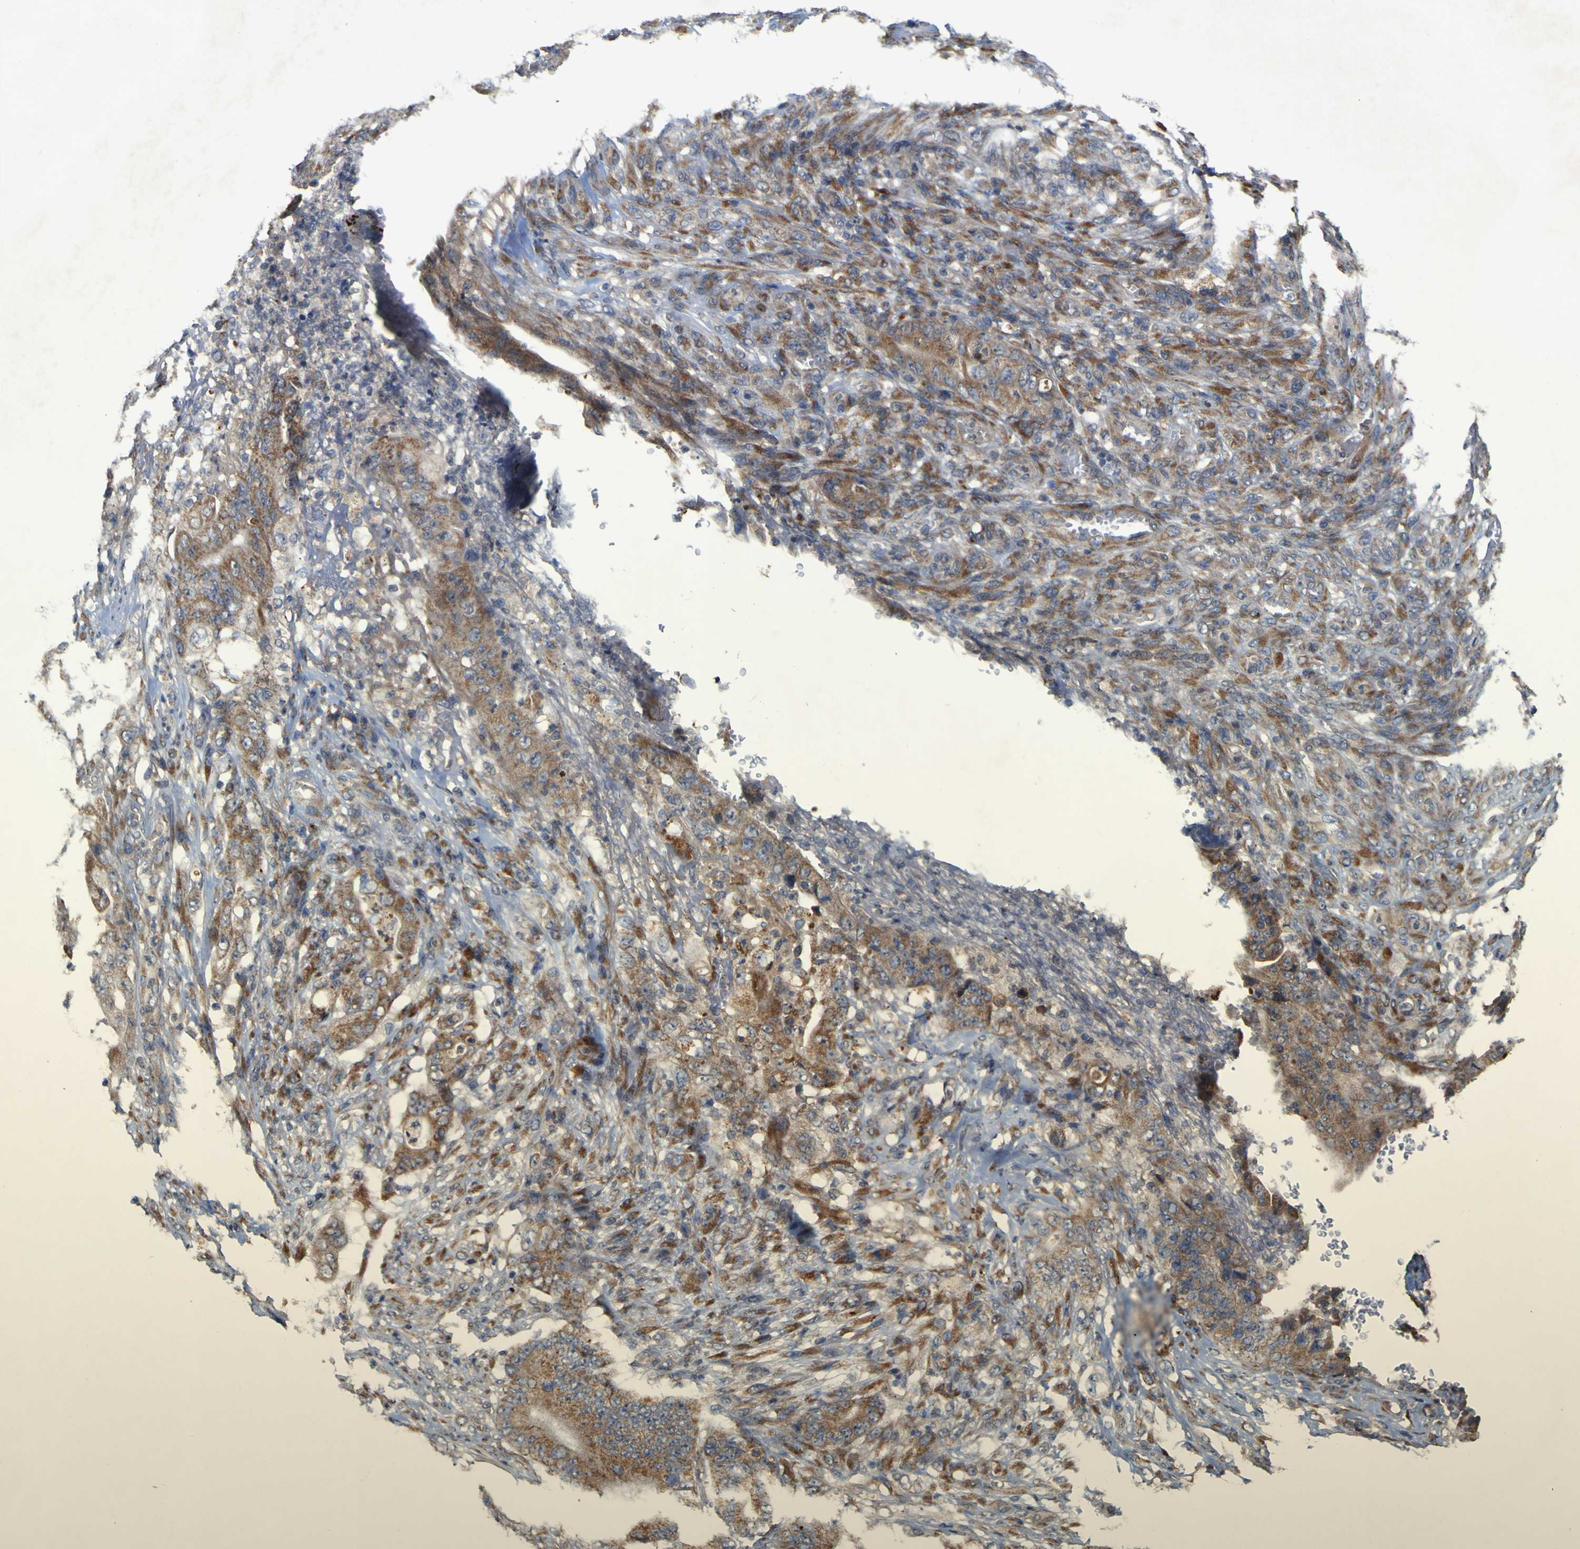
{"staining": {"intensity": "moderate", "quantity": ">75%", "location": "cytoplasmic/membranous"}, "tissue": "stomach cancer", "cell_type": "Tumor cells", "image_type": "cancer", "snomed": [{"axis": "morphology", "description": "Adenocarcinoma, NOS"}, {"axis": "topography", "description": "Stomach"}], "caption": "IHC photomicrograph of neoplastic tissue: stomach adenocarcinoma stained using immunohistochemistry (IHC) shows medium levels of moderate protein expression localized specifically in the cytoplasmic/membranous of tumor cells, appearing as a cytoplasmic/membranous brown color.", "gene": "IRAK2", "patient": {"sex": "female", "age": 73}}